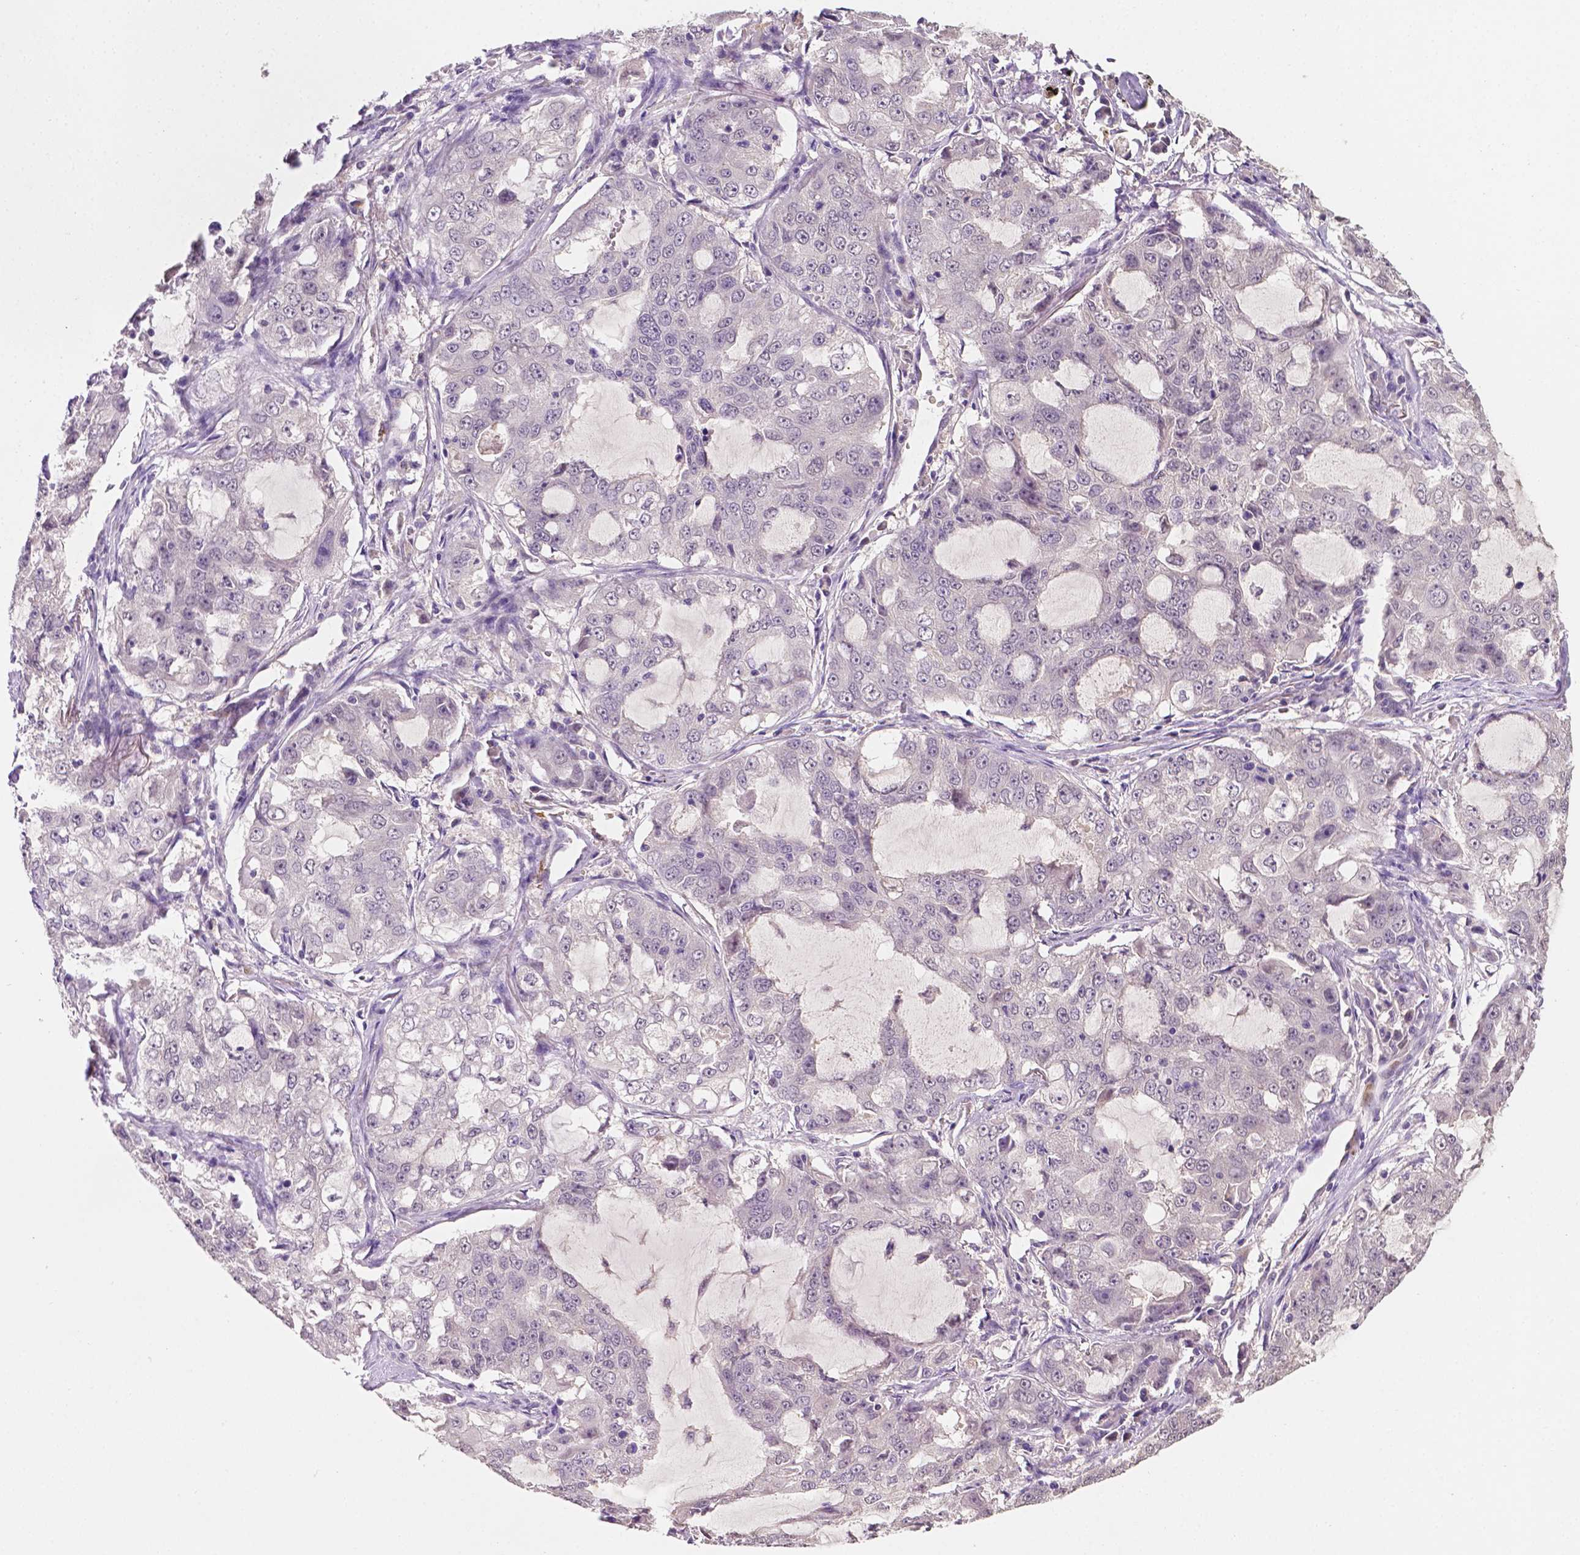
{"staining": {"intensity": "negative", "quantity": "none", "location": "none"}, "tissue": "lung cancer", "cell_type": "Tumor cells", "image_type": "cancer", "snomed": [{"axis": "morphology", "description": "Adenocarcinoma, NOS"}, {"axis": "topography", "description": "Lung"}], "caption": "An image of lung adenocarcinoma stained for a protein reveals no brown staining in tumor cells.", "gene": "MROH6", "patient": {"sex": "female", "age": 61}}